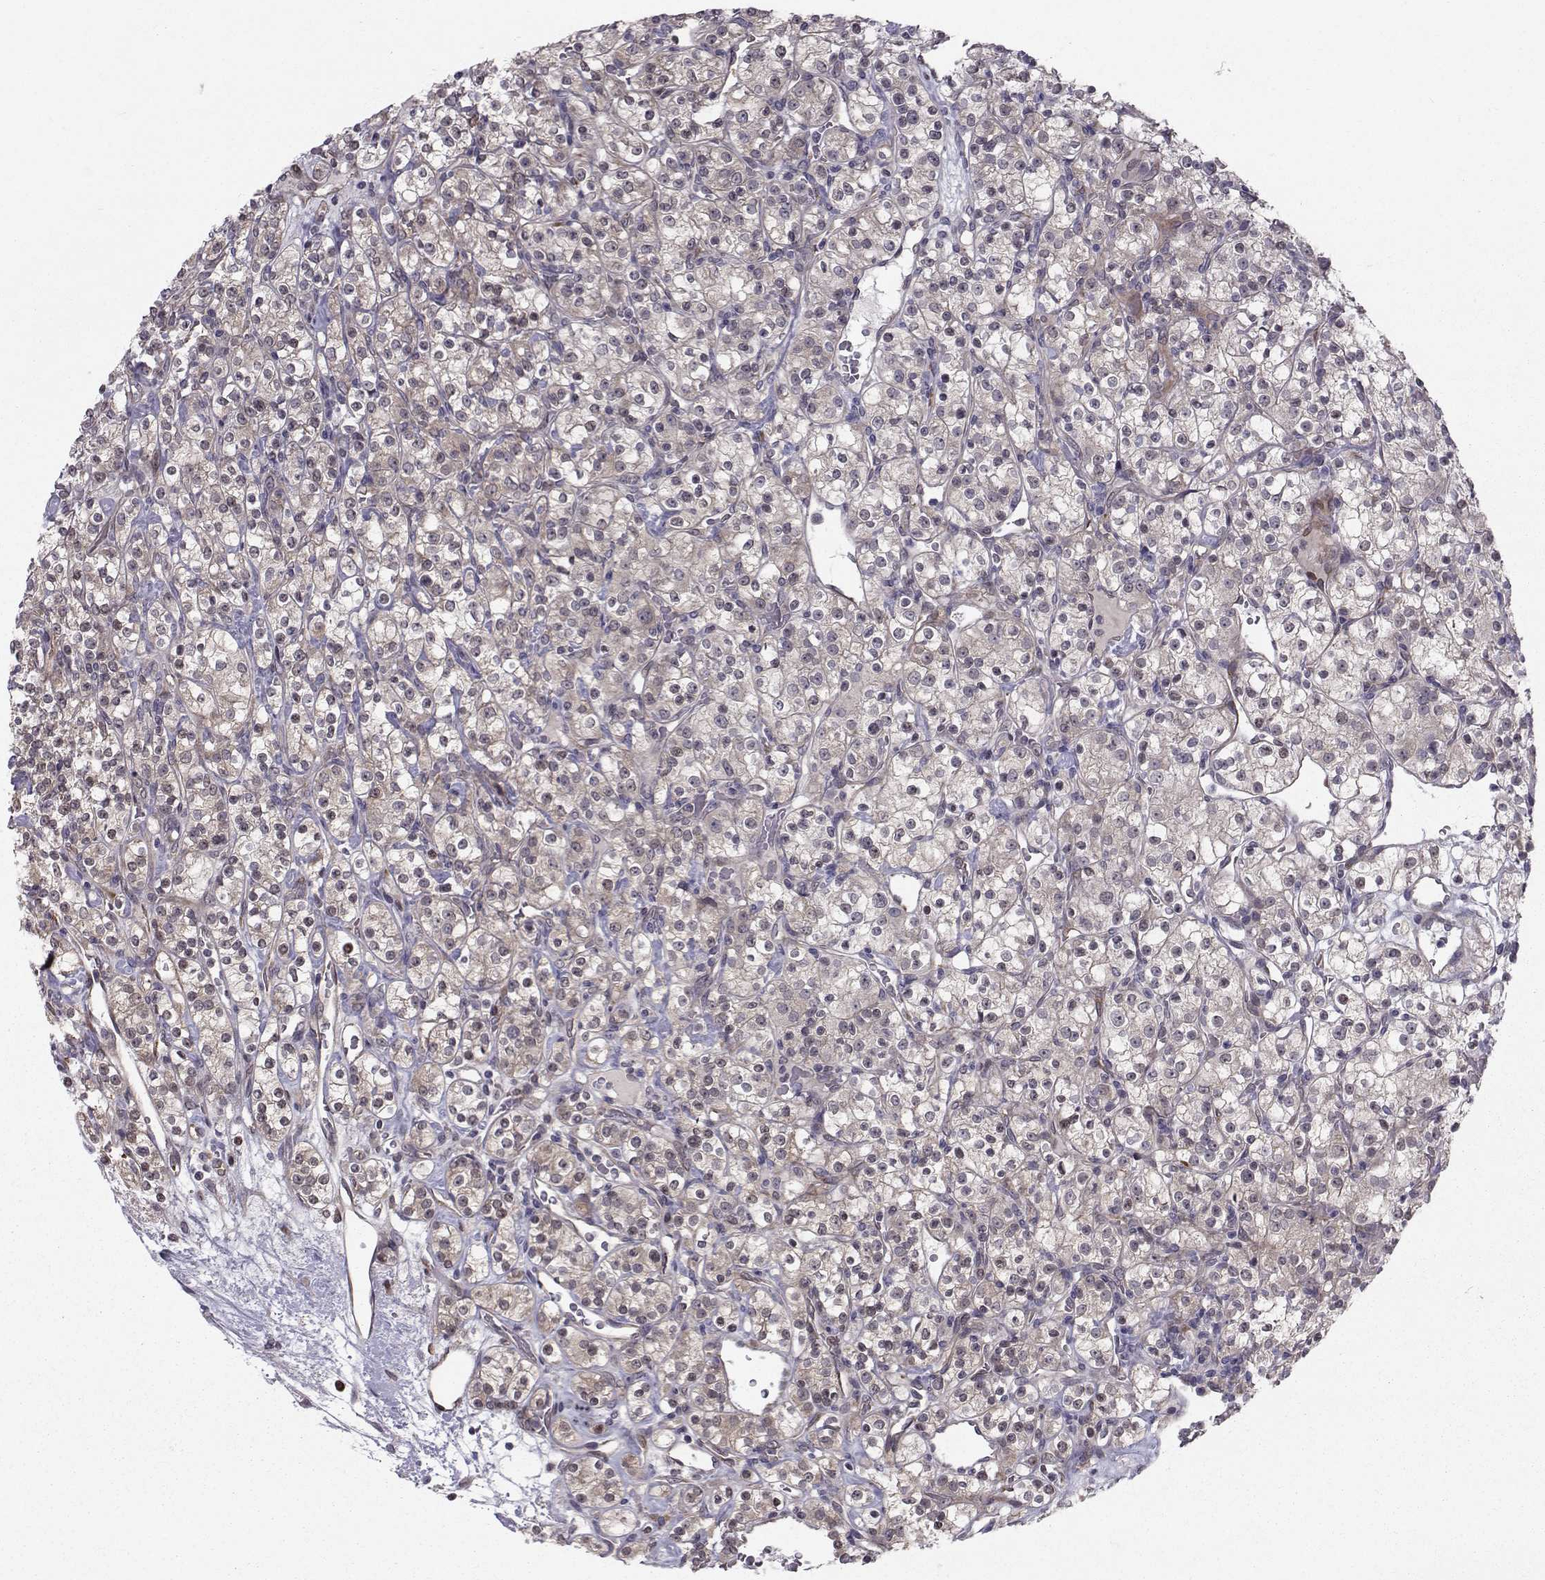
{"staining": {"intensity": "weak", "quantity": "<25%", "location": "cytoplasmic/membranous"}, "tissue": "renal cancer", "cell_type": "Tumor cells", "image_type": "cancer", "snomed": [{"axis": "morphology", "description": "Adenocarcinoma, NOS"}, {"axis": "topography", "description": "Kidney"}], "caption": "Tumor cells show no significant protein staining in renal cancer (adenocarcinoma). (Immunohistochemistry, brightfield microscopy, high magnification).", "gene": "HSP90AB1", "patient": {"sex": "male", "age": 77}}